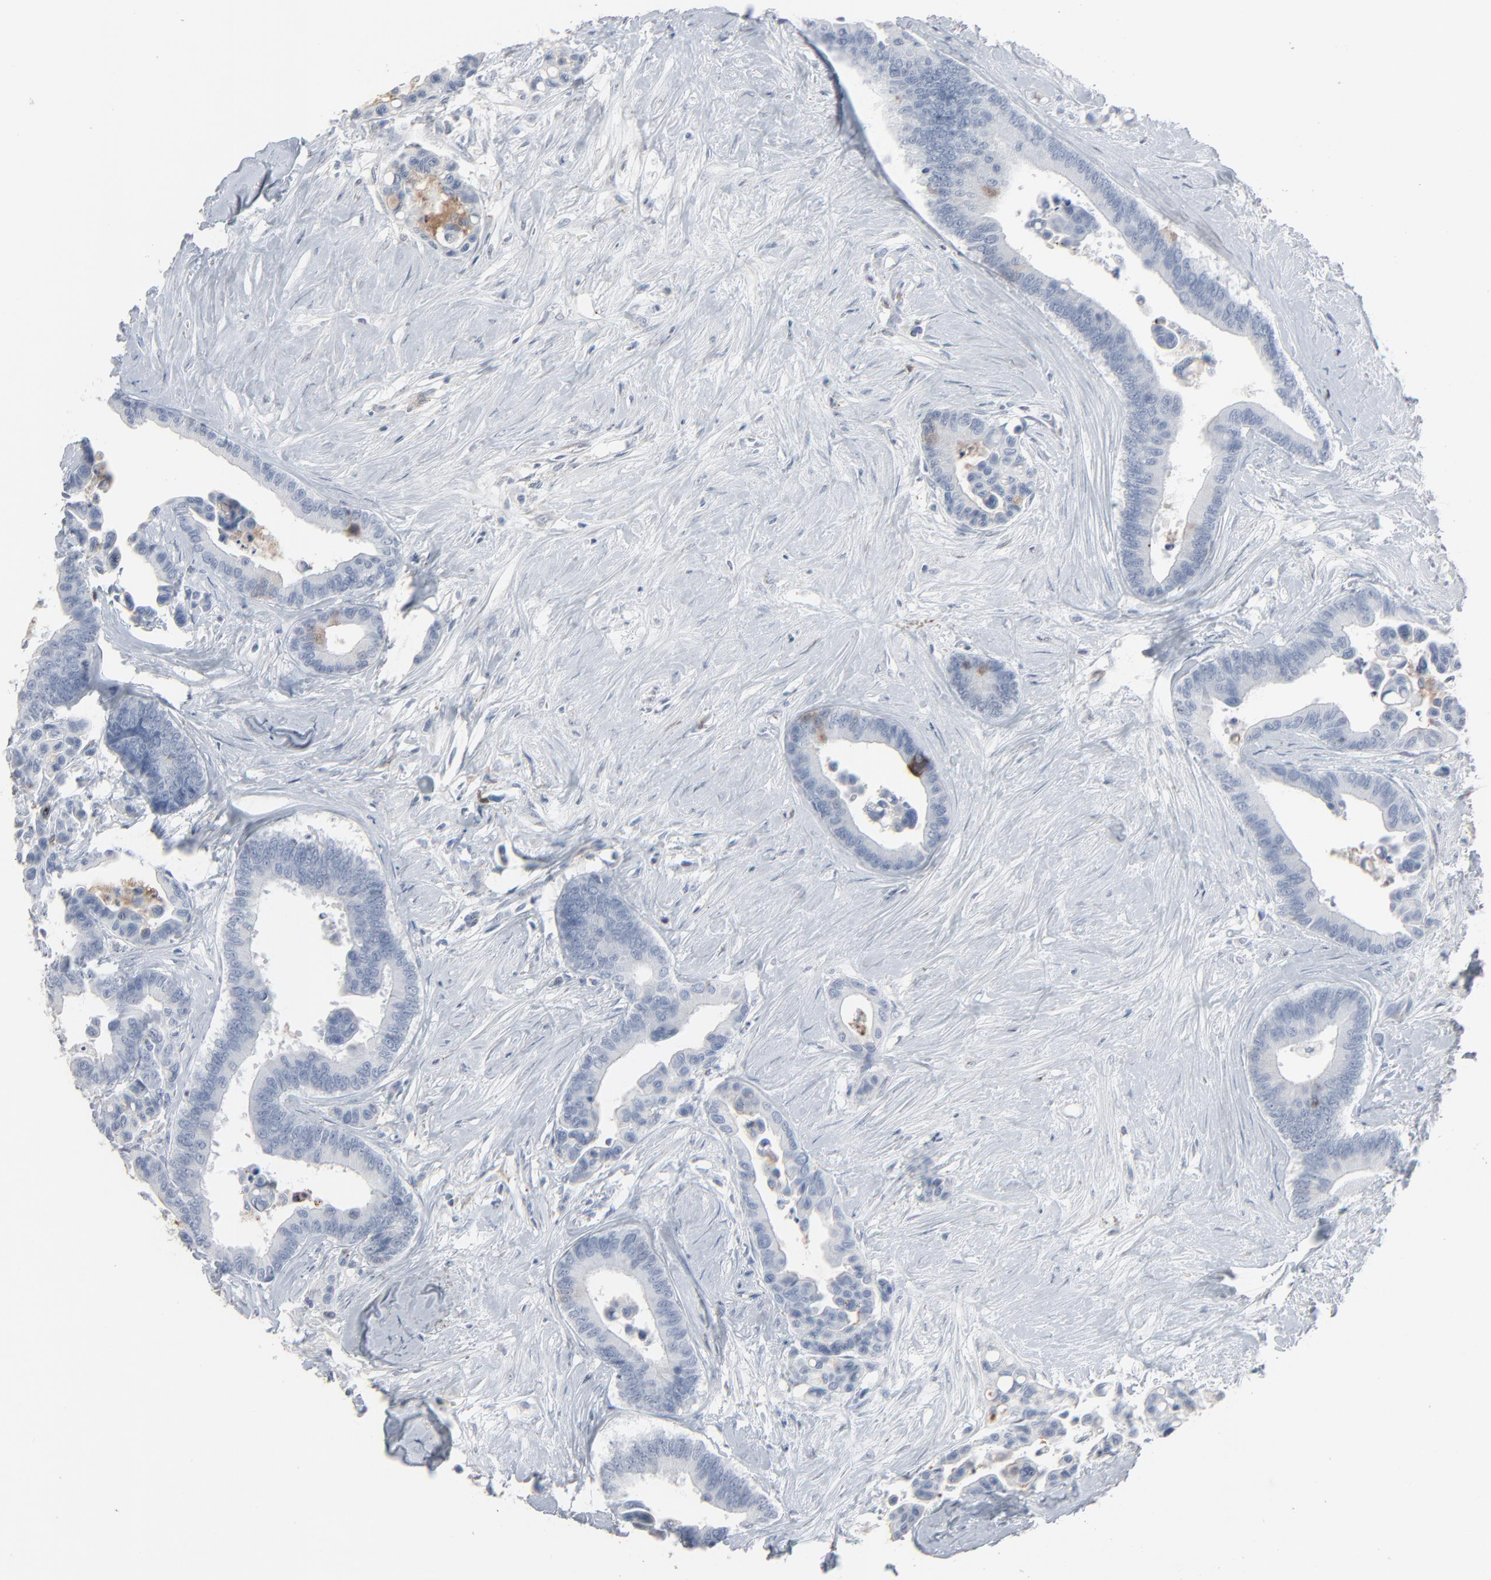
{"staining": {"intensity": "negative", "quantity": "none", "location": "none"}, "tissue": "colorectal cancer", "cell_type": "Tumor cells", "image_type": "cancer", "snomed": [{"axis": "morphology", "description": "Adenocarcinoma, NOS"}, {"axis": "topography", "description": "Colon"}], "caption": "Tumor cells show no significant expression in colorectal cancer. The staining is performed using DAB brown chromogen with nuclei counter-stained in using hematoxylin.", "gene": "PHGDH", "patient": {"sex": "male", "age": 82}}